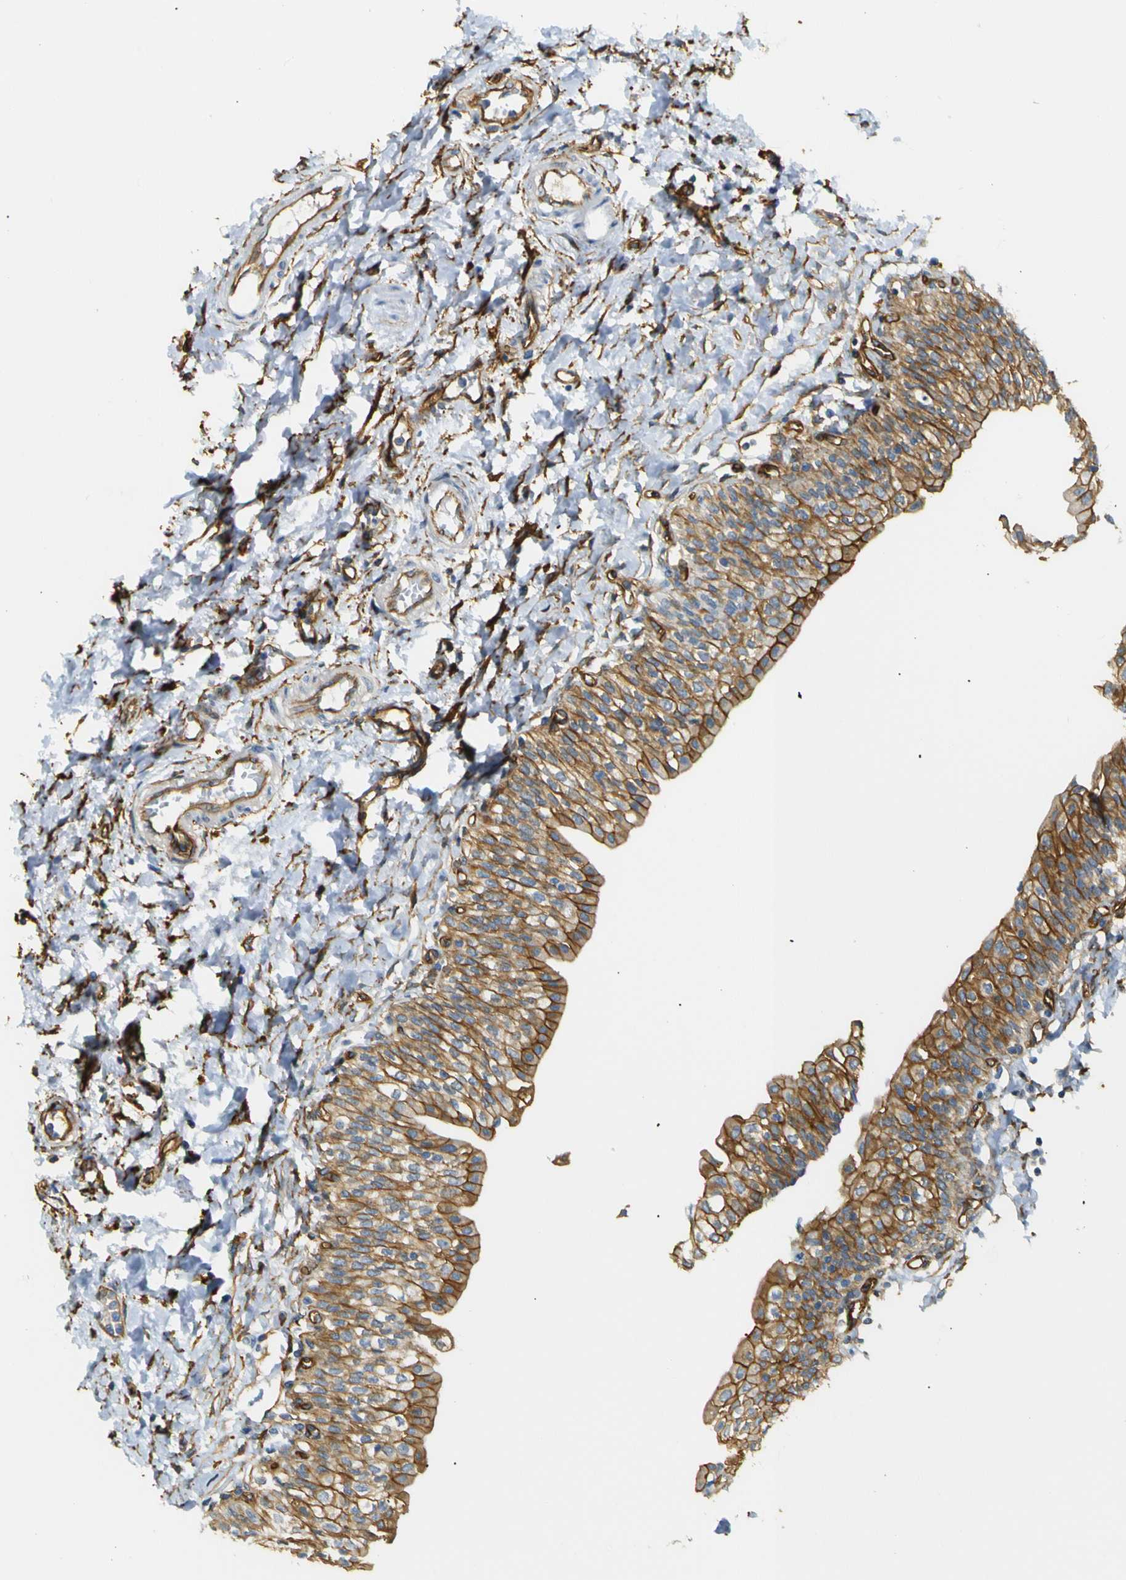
{"staining": {"intensity": "strong", "quantity": ">75%", "location": "cytoplasmic/membranous"}, "tissue": "urinary bladder", "cell_type": "Urothelial cells", "image_type": "normal", "snomed": [{"axis": "morphology", "description": "Normal tissue, NOS"}, {"axis": "topography", "description": "Urinary bladder"}], "caption": "Immunohistochemistry (IHC) (DAB) staining of unremarkable urinary bladder displays strong cytoplasmic/membranous protein staining in approximately >75% of urothelial cells.", "gene": "SPTBN1", "patient": {"sex": "male", "age": 55}}